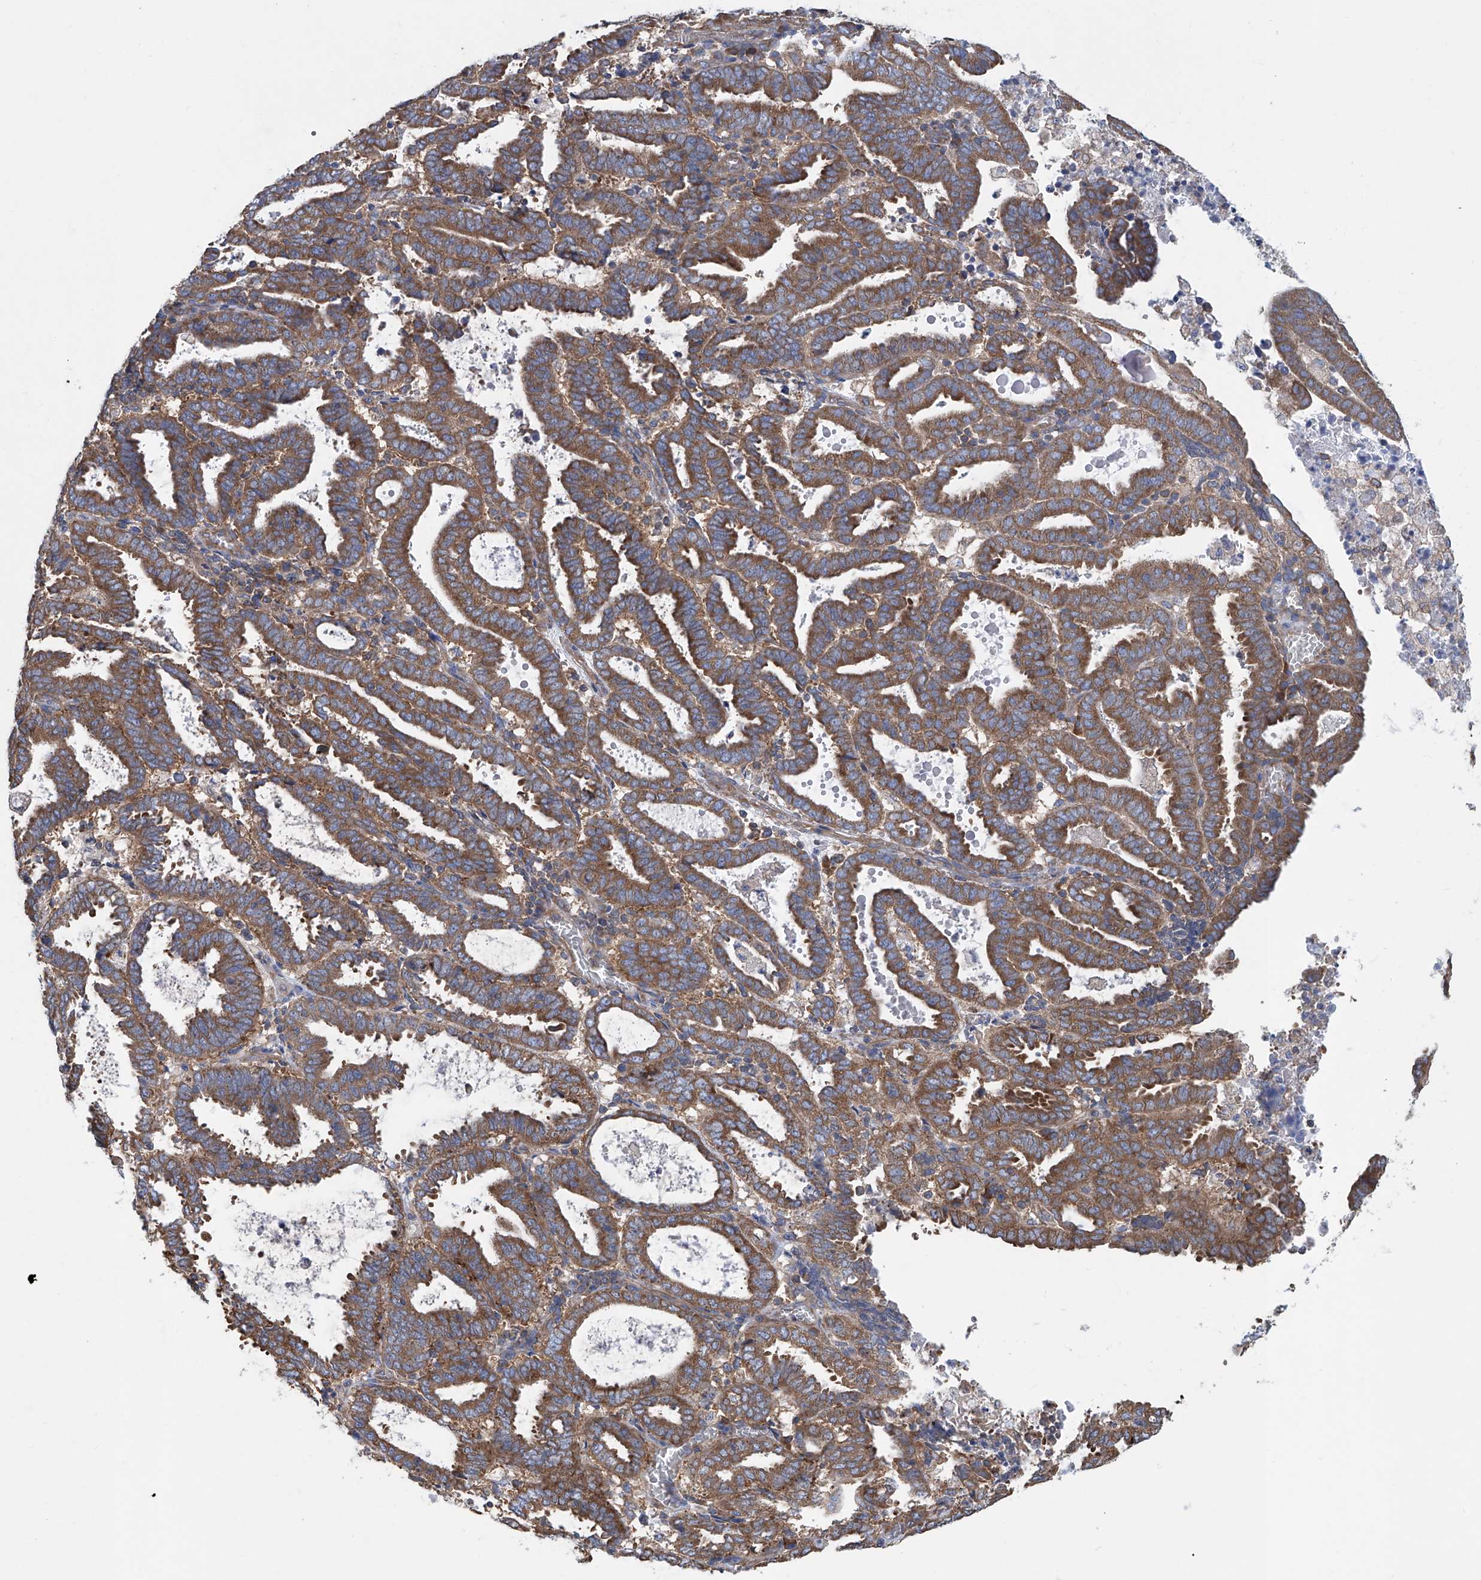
{"staining": {"intensity": "strong", "quantity": ">75%", "location": "cytoplasmic/membranous"}, "tissue": "endometrial cancer", "cell_type": "Tumor cells", "image_type": "cancer", "snomed": [{"axis": "morphology", "description": "Adenocarcinoma, NOS"}, {"axis": "topography", "description": "Uterus"}], "caption": "Protein positivity by immunohistochemistry shows strong cytoplasmic/membranous staining in about >75% of tumor cells in endometrial cancer (adenocarcinoma).", "gene": "SENP2", "patient": {"sex": "female", "age": 83}}